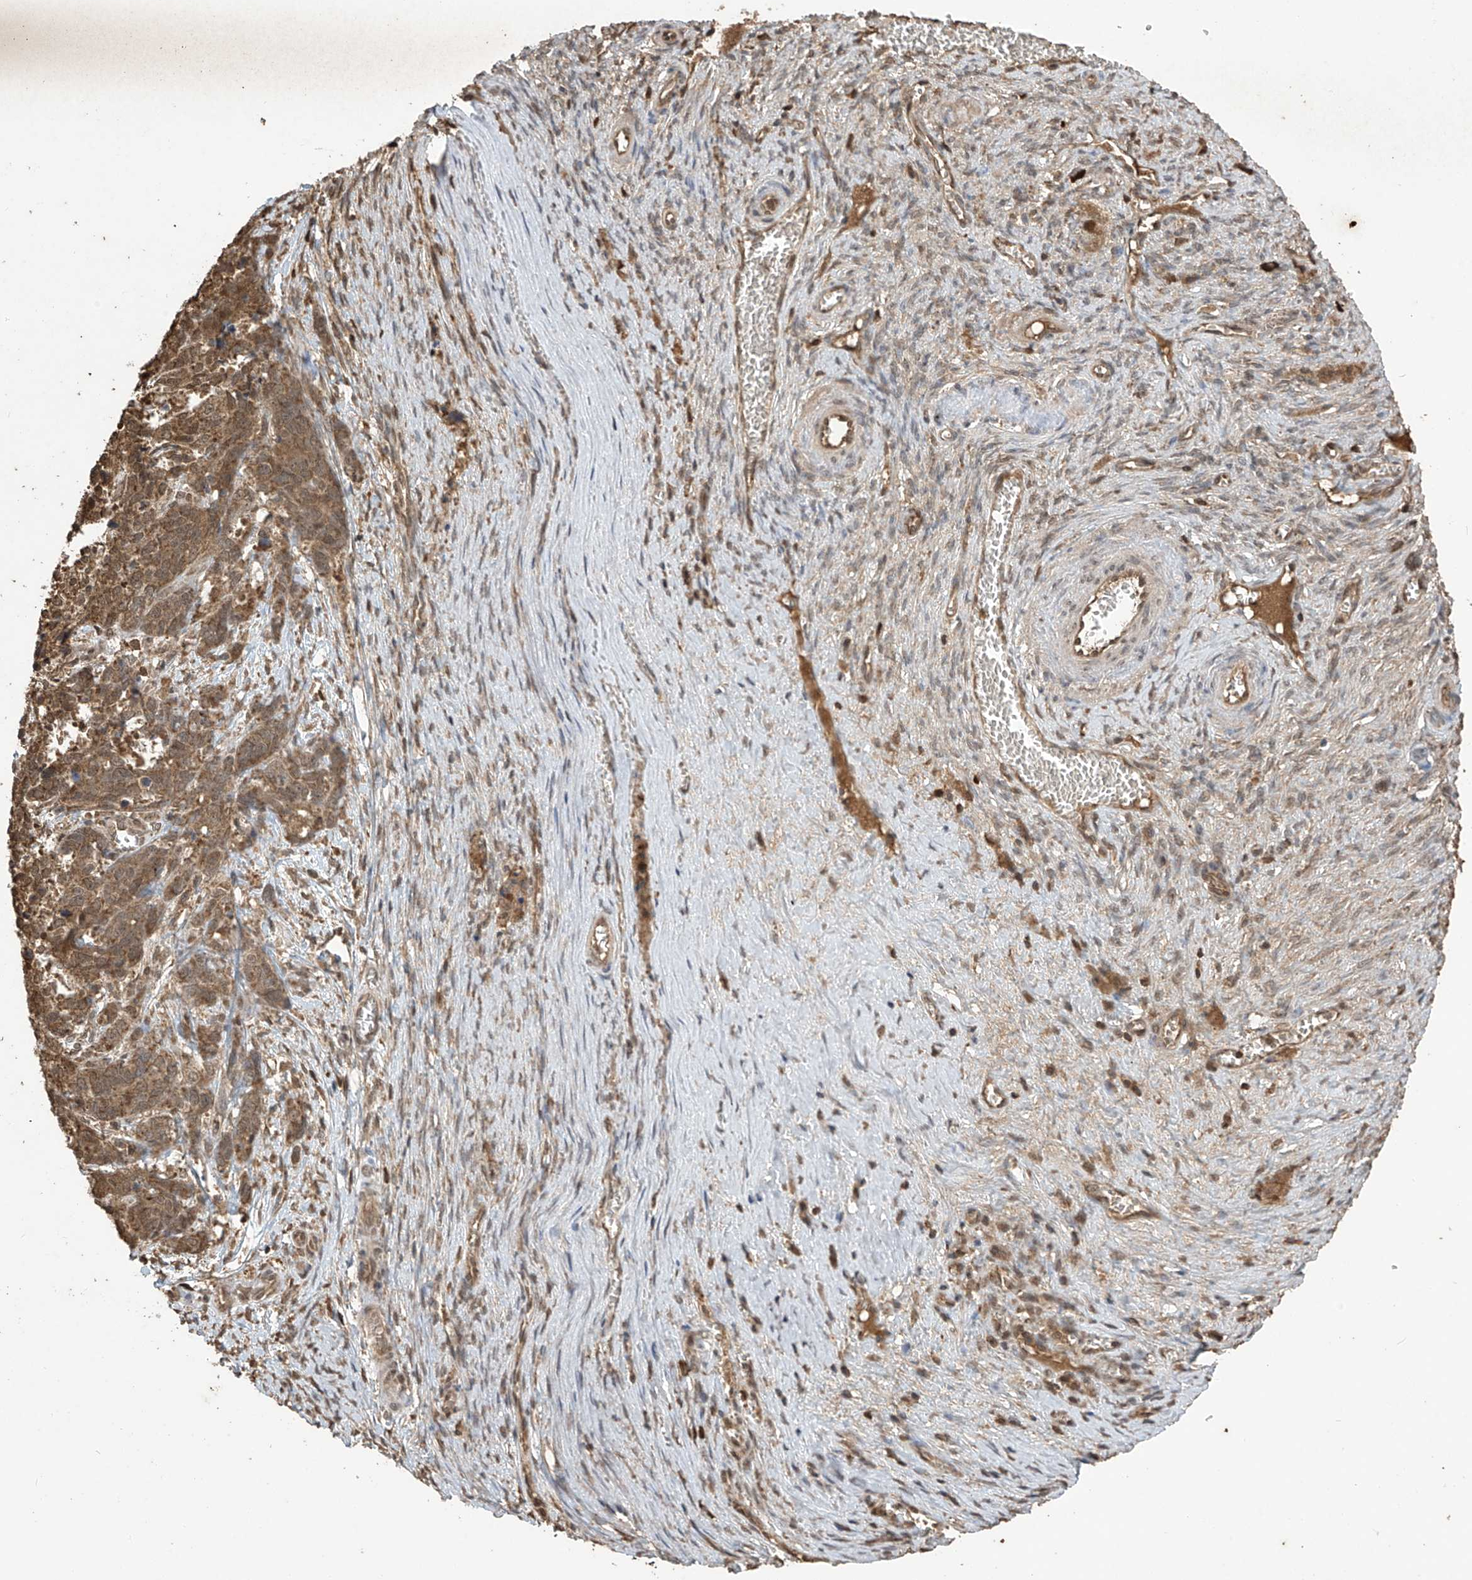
{"staining": {"intensity": "moderate", "quantity": ">75%", "location": "cytoplasmic/membranous"}, "tissue": "ovarian cancer", "cell_type": "Tumor cells", "image_type": "cancer", "snomed": [{"axis": "morphology", "description": "Cystadenocarcinoma, serous, NOS"}, {"axis": "topography", "description": "Ovary"}], "caption": "Immunohistochemistry (IHC) staining of ovarian cancer, which displays medium levels of moderate cytoplasmic/membranous staining in approximately >75% of tumor cells indicating moderate cytoplasmic/membranous protein staining. The staining was performed using DAB (brown) for protein detection and nuclei were counterstained in hematoxylin (blue).", "gene": "PNPT1", "patient": {"sex": "female", "age": 44}}